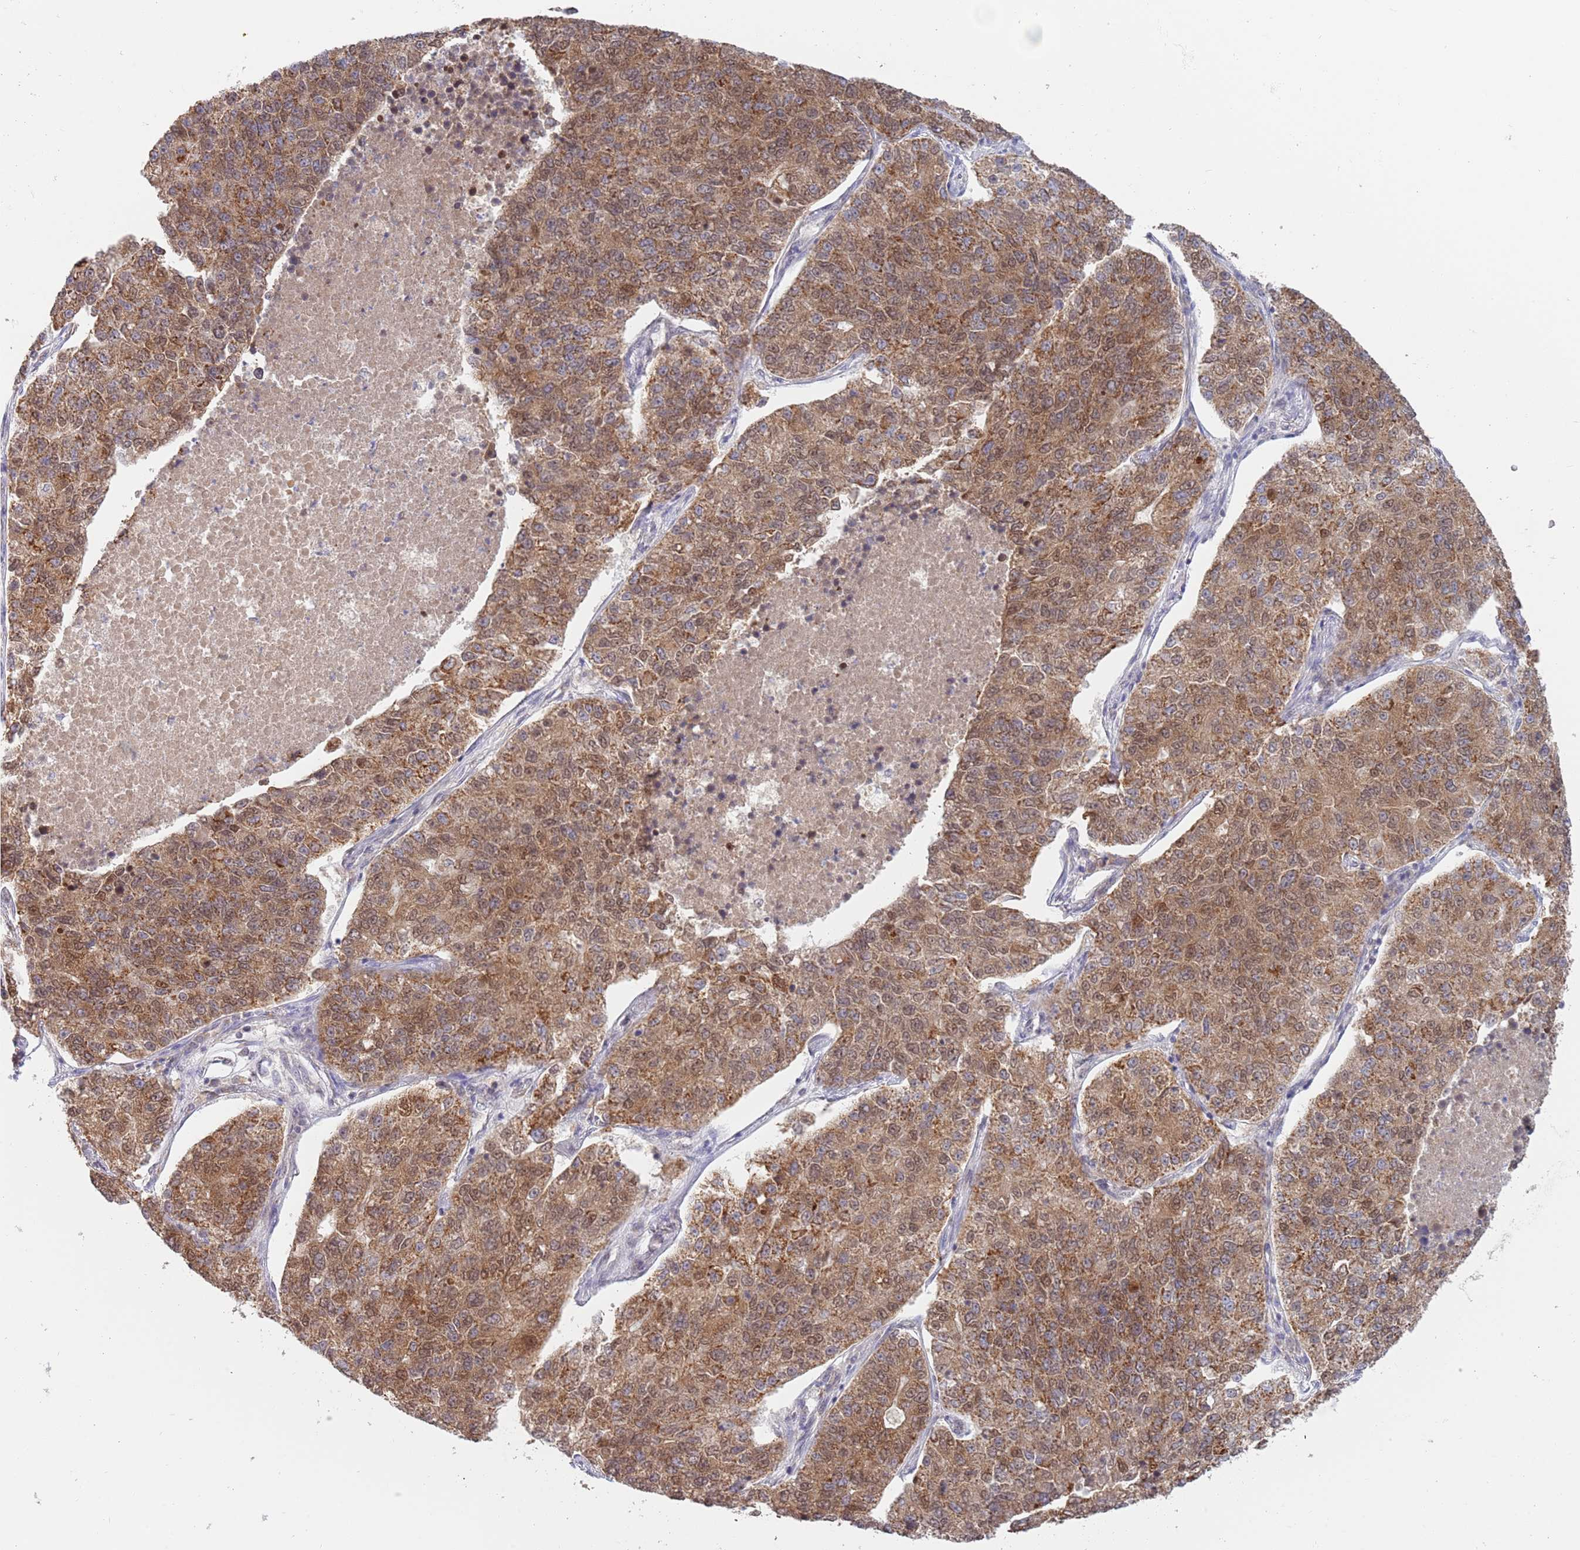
{"staining": {"intensity": "moderate", "quantity": ">75%", "location": "cytoplasmic/membranous"}, "tissue": "lung cancer", "cell_type": "Tumor cells", "image_type": "cancer", "snomed": [{"axis": "morphology", "description": "Adenocarcinoma, NOS"}, {"axis": "topography", "description": "Lung"}], "caption": "High-magnification brightfield microscopy of lung adenocarcinoma stained with DAB (brown) and counterstained with hematoxylin (blue). tumor cells exhibit moderate cytoplasmic/membranous positivity is present in about>75% of cells.", "gene": "TIMM13", "patient": {"sex": "male", "age": 49}}